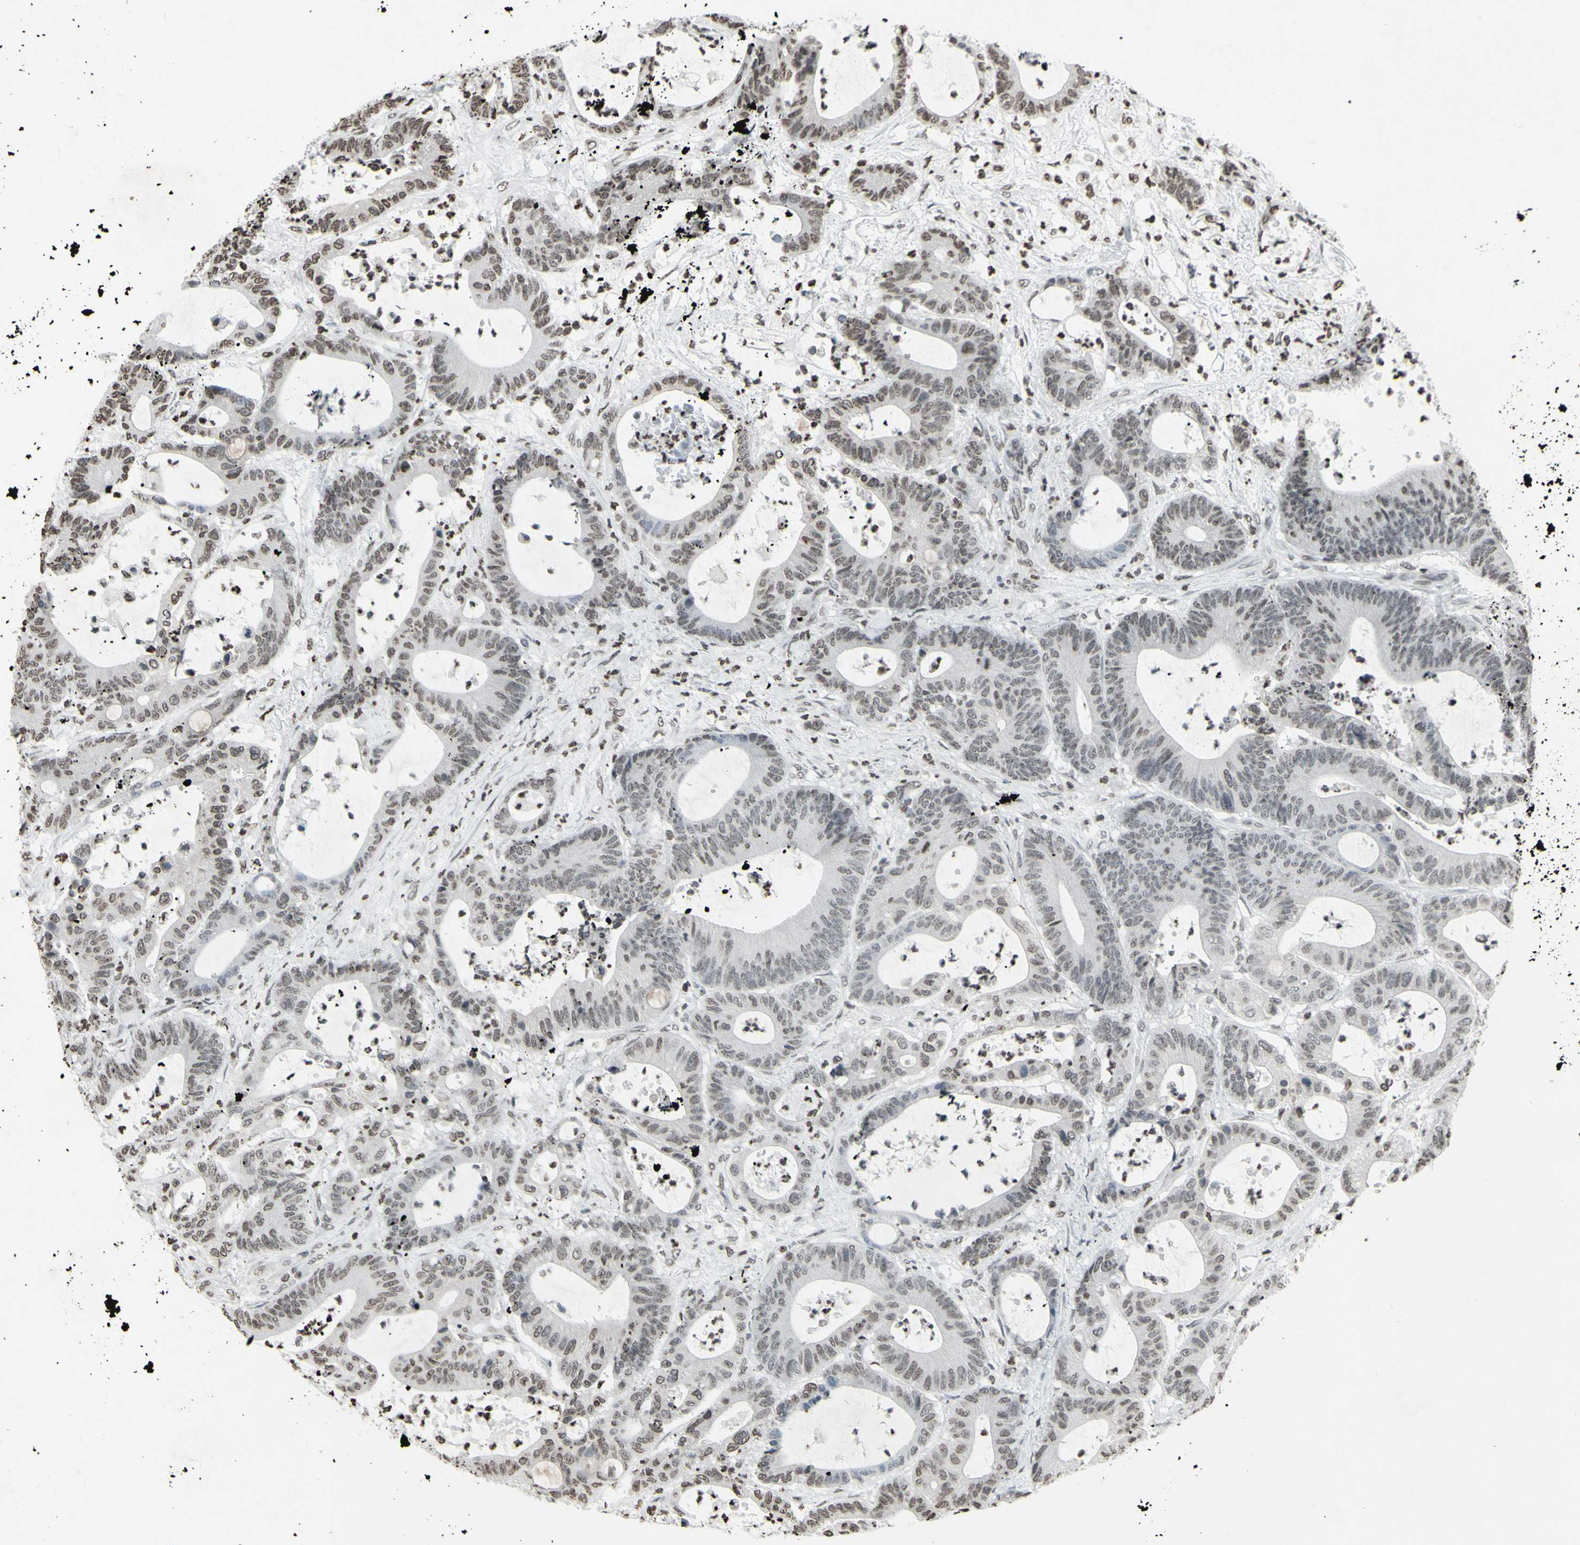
{"staining": {"intensity": "weak", "quantity": "25%-75%", "location": "nuclear"}, "tissue": "colorectal cancer", "cell_type": "Tumor cells", "image_type": "cancer", "snomed": [{"axis": "morphology", "description": "Adenocarcinoma, NOS"}, {"axis": "topography", "description": "Colon"}], "caption": "Immunohistochemistry histopathology image of adenocarcinoma (colorectal) stained for a protein (brown), which exhibits low levels of weak nuclear expression in about 25%-75% of tumor cells.", "gene": "CD79B", "patient": {"sex": "female", "age": 84}}